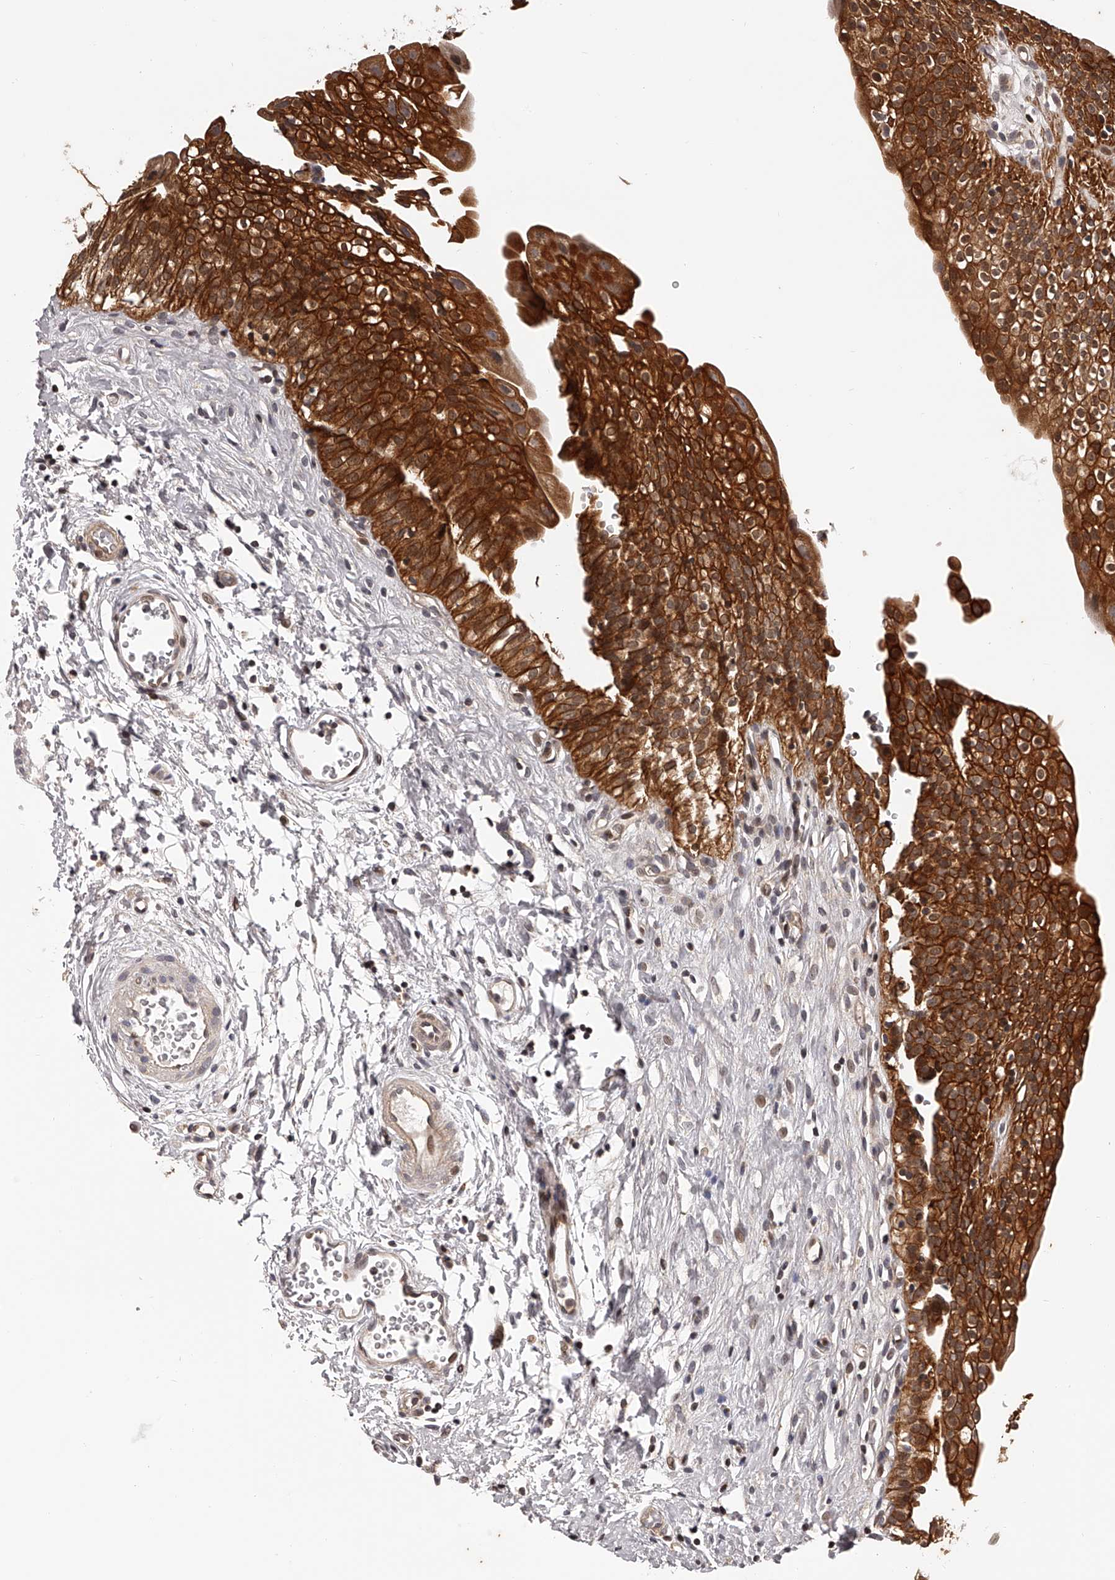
{"staining": {"intensity": "strong", "quantity": ">75%", "location": "cytoplasmic/membranous"}, "tissue": "urinary bladder", "cell_type": "Urothelial cells", "image_type": "normal", "snomed": [{"axis": "morphology", "description": "Normal tissue, NOS"}, {"axis": "topography", "description": "Urinary bladder"}], "caption": "Normal urinary bladder was stained to show a protein in brown. There is high levels of strong cytoplasmic/membranous expression in approximately >75% of urothelial cells.", "gene": "PFDN2", "patient": {"sex": "male", "age": 51}}